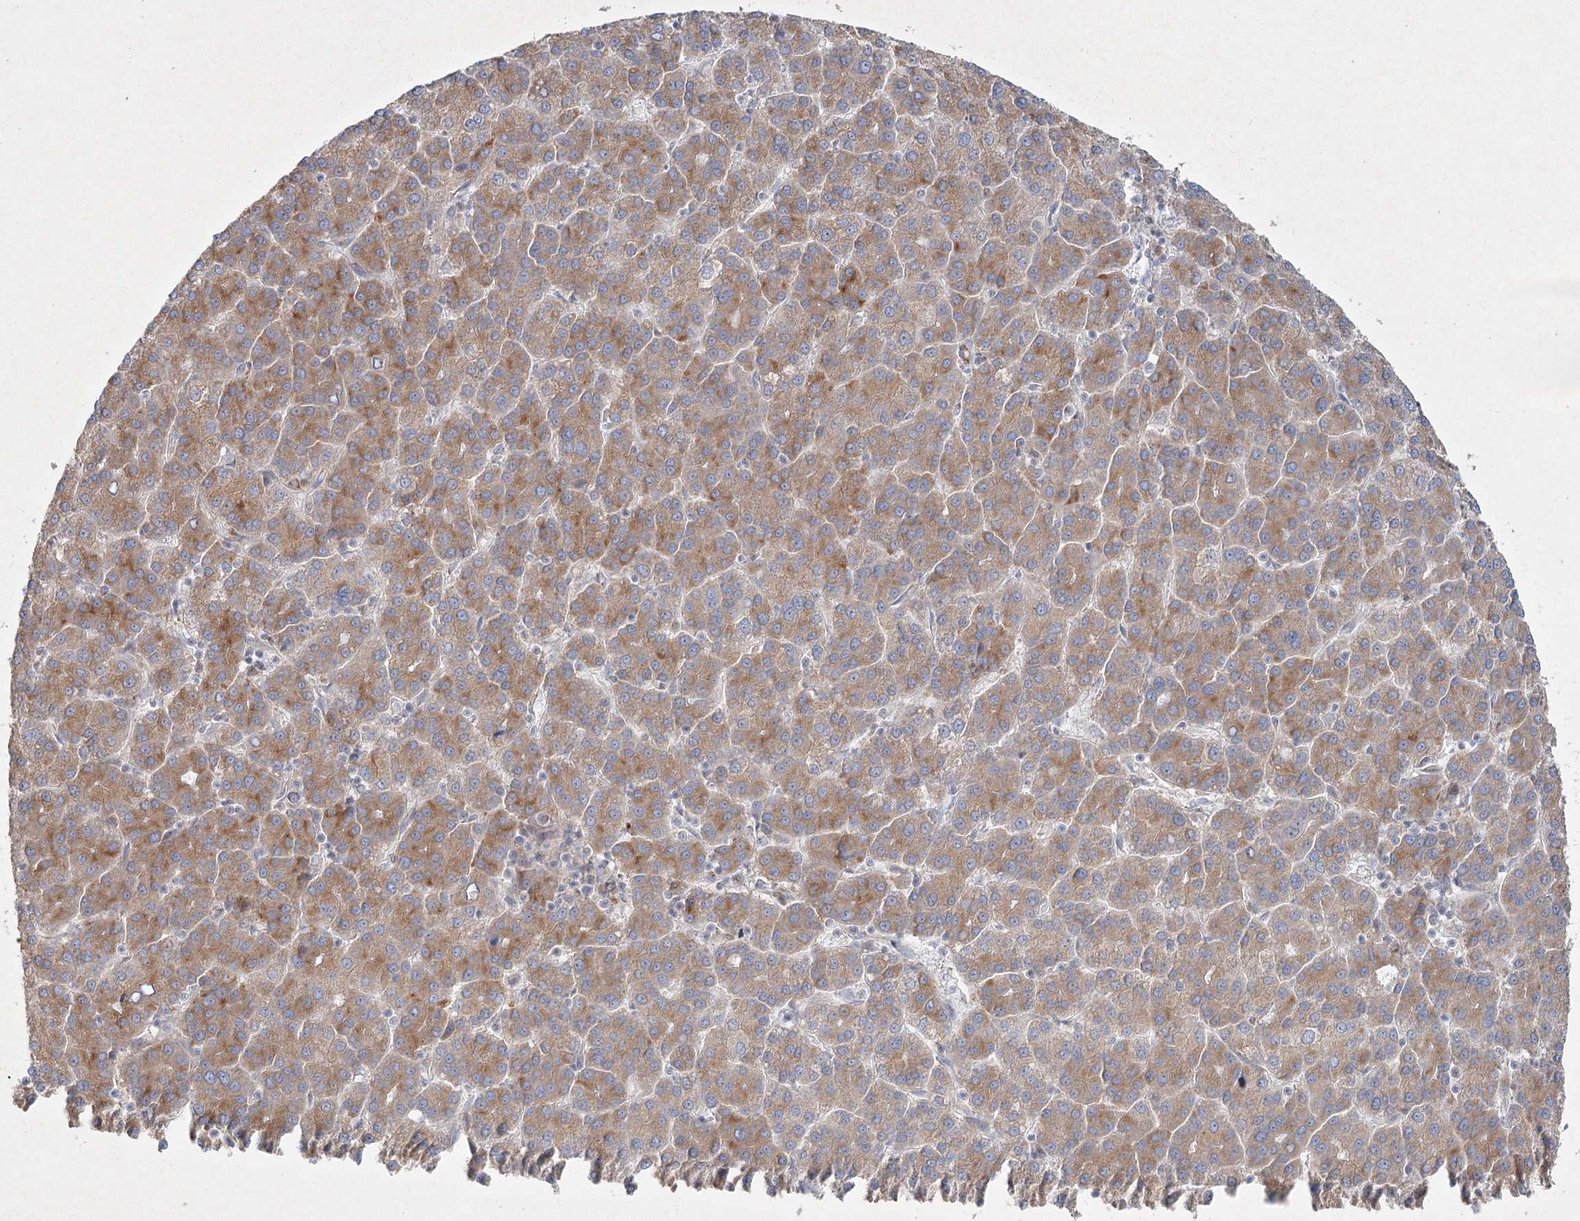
{"staining": {"intensity": "moderate", "quantity": ">75%", "location": "cytoplasmic/membranous"}, "tissue": "liver cancer", "cell_type": "Tumor cells", "image_type": "cancer", "snomed": [{"axis": "morphology", "description": "Carcinoma, Hepatocellular, NOS"}, {"axis": "topography", "description": "Liver"}], "caption": "This is a histology image of IHC staining of liver cancer (hepatocellular carcinoma), which shows moderate positivity in the cytoplasmic/membranous of tumor cells.", "gene": "LRP2BP", "patient": {"sex": "female", "age": 58}}